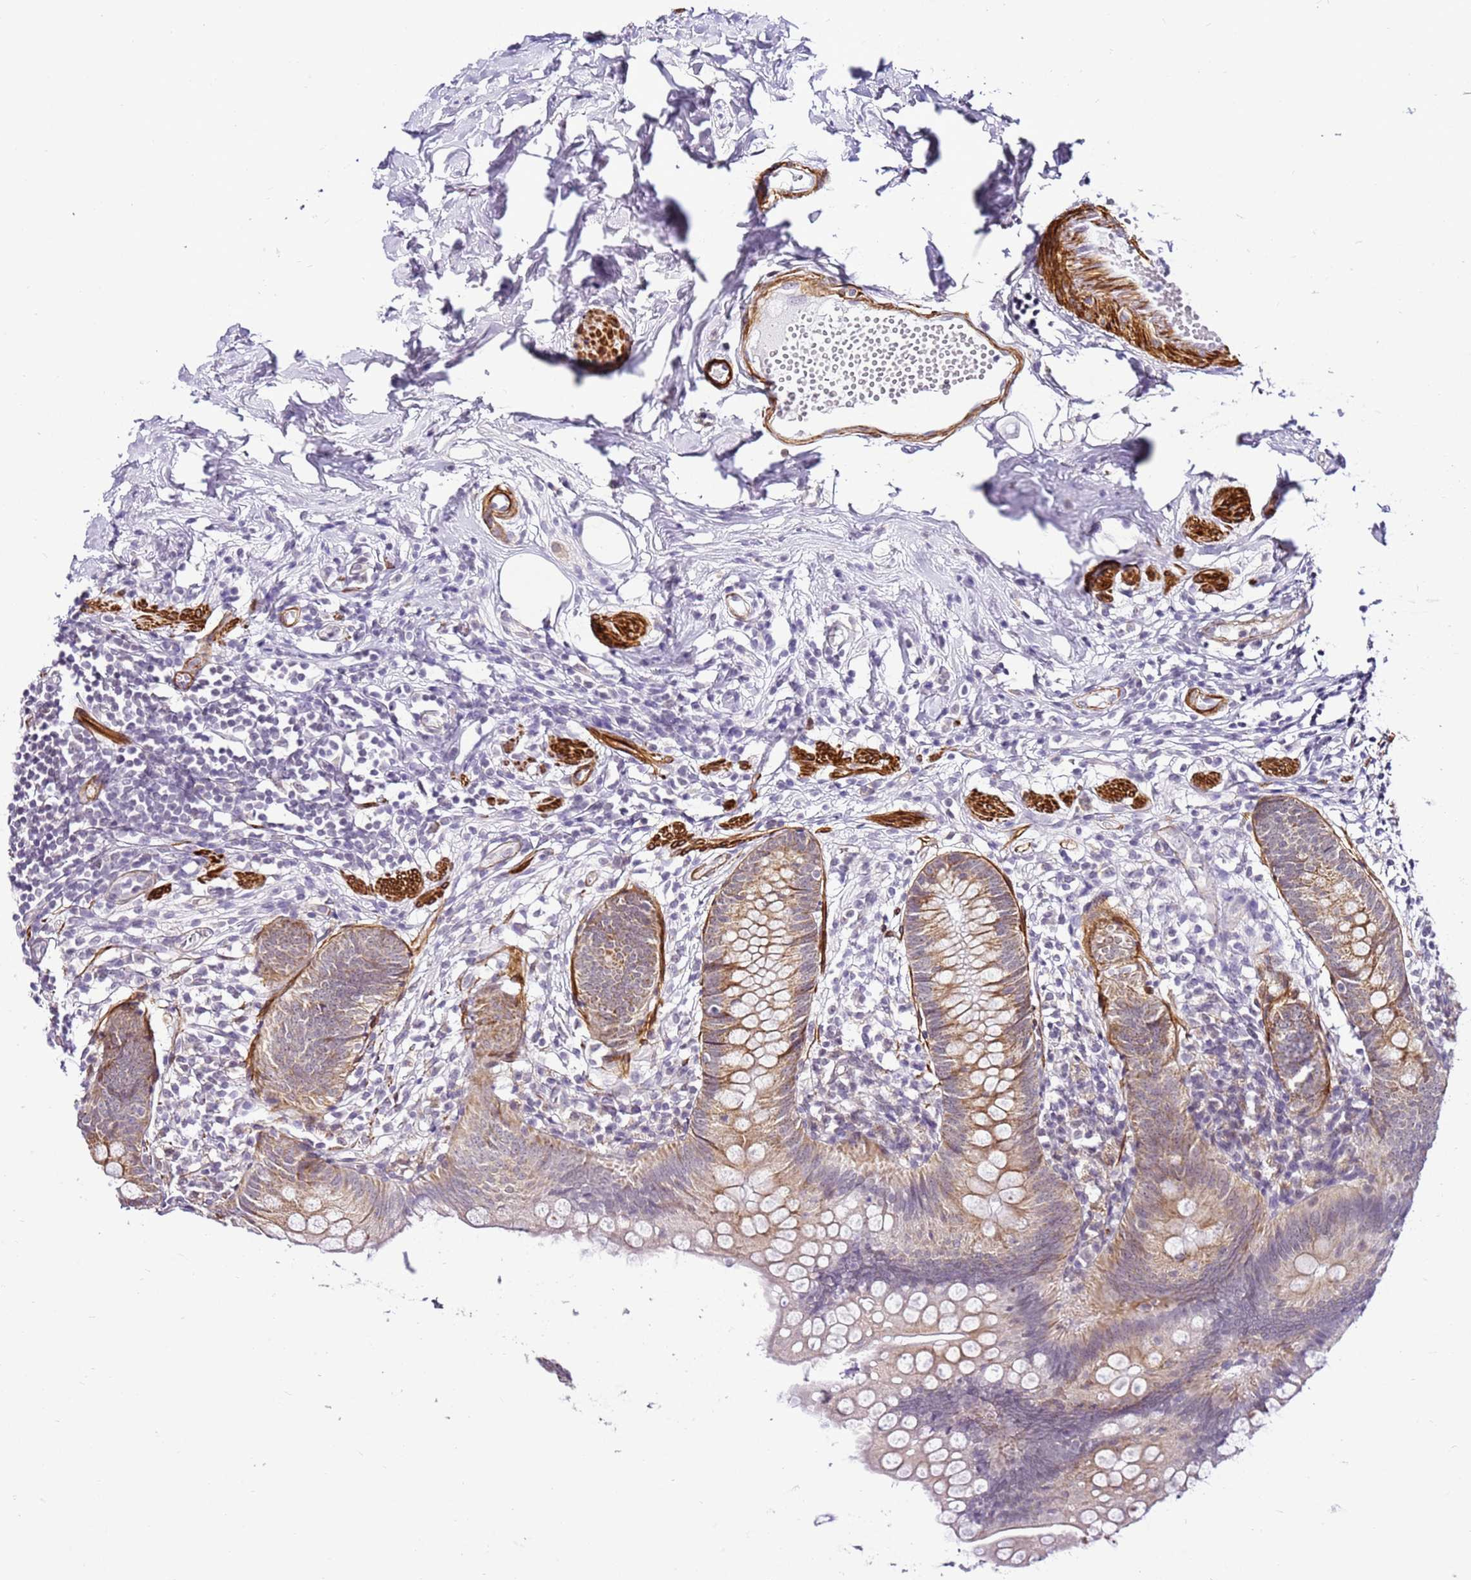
{"staining": {"intensity": "moderate", "quantity": "25%-75%", "location": "cytoplasmic/membranous"}, "tissue": "appendix", "cell_type": "Glandular cells", "image_type": "normal", "snomed": [{"axis": "morphology", "description": "Normal tissue, NOS"}, {"axis": "topography", "description": "Appendix"}], "caption": "IHC (DAB (3,3'-diaminobenzidine)) staining of benign appendix shows moderate cytoplasmic/membranous protein staining in about 25%-75% of glandular cells. The staining was performed using DAB (3,3'-diaminobenzidine) to visualize the protein expression in brown, while the nuclei were stained in blue with hematoxylin (Magnification: 20x).", "gene": "SMIM4", "patient": {"sex": "female", "age": 62}}